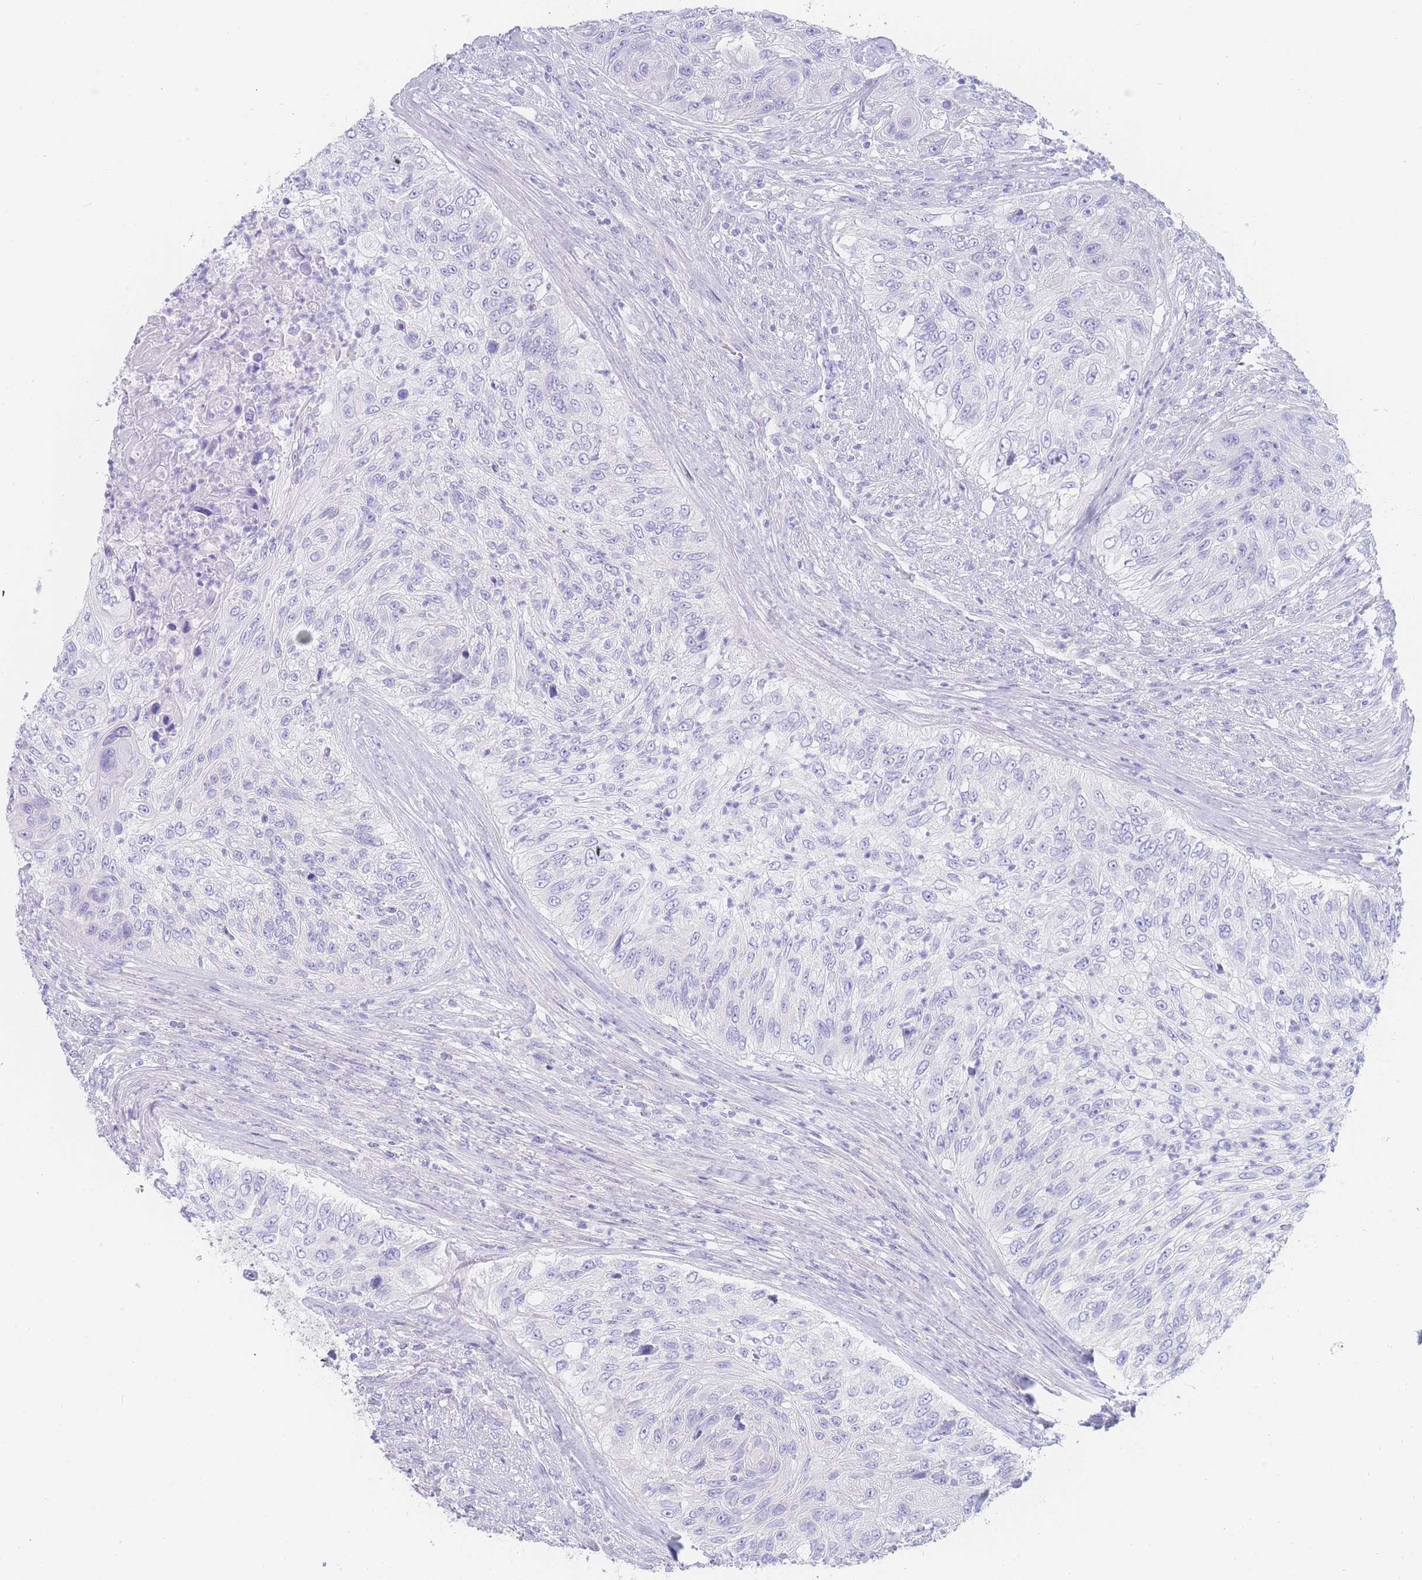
{"staining": {"intensity": "negative", "quantity": "none", "location": "none"}, "tissue": "urothelial cancer", "cell_type": "Tumor cells", "image_type": "cancer", "snomed": [{"axis": "morphology", "description": "Urothelial carcinoma, High grade"}, {"axis": "topography", "description": "Urinary bladder"}], "caption": "This image is of urothelial cancer stained with immunohistochemistry (IHC) to label a protein in brown with the nuclei are counter-stained blue. There is no expression in tumor cells.", "gene": "LZTFL1", "patient": {"sex": "female", "age": 60}}